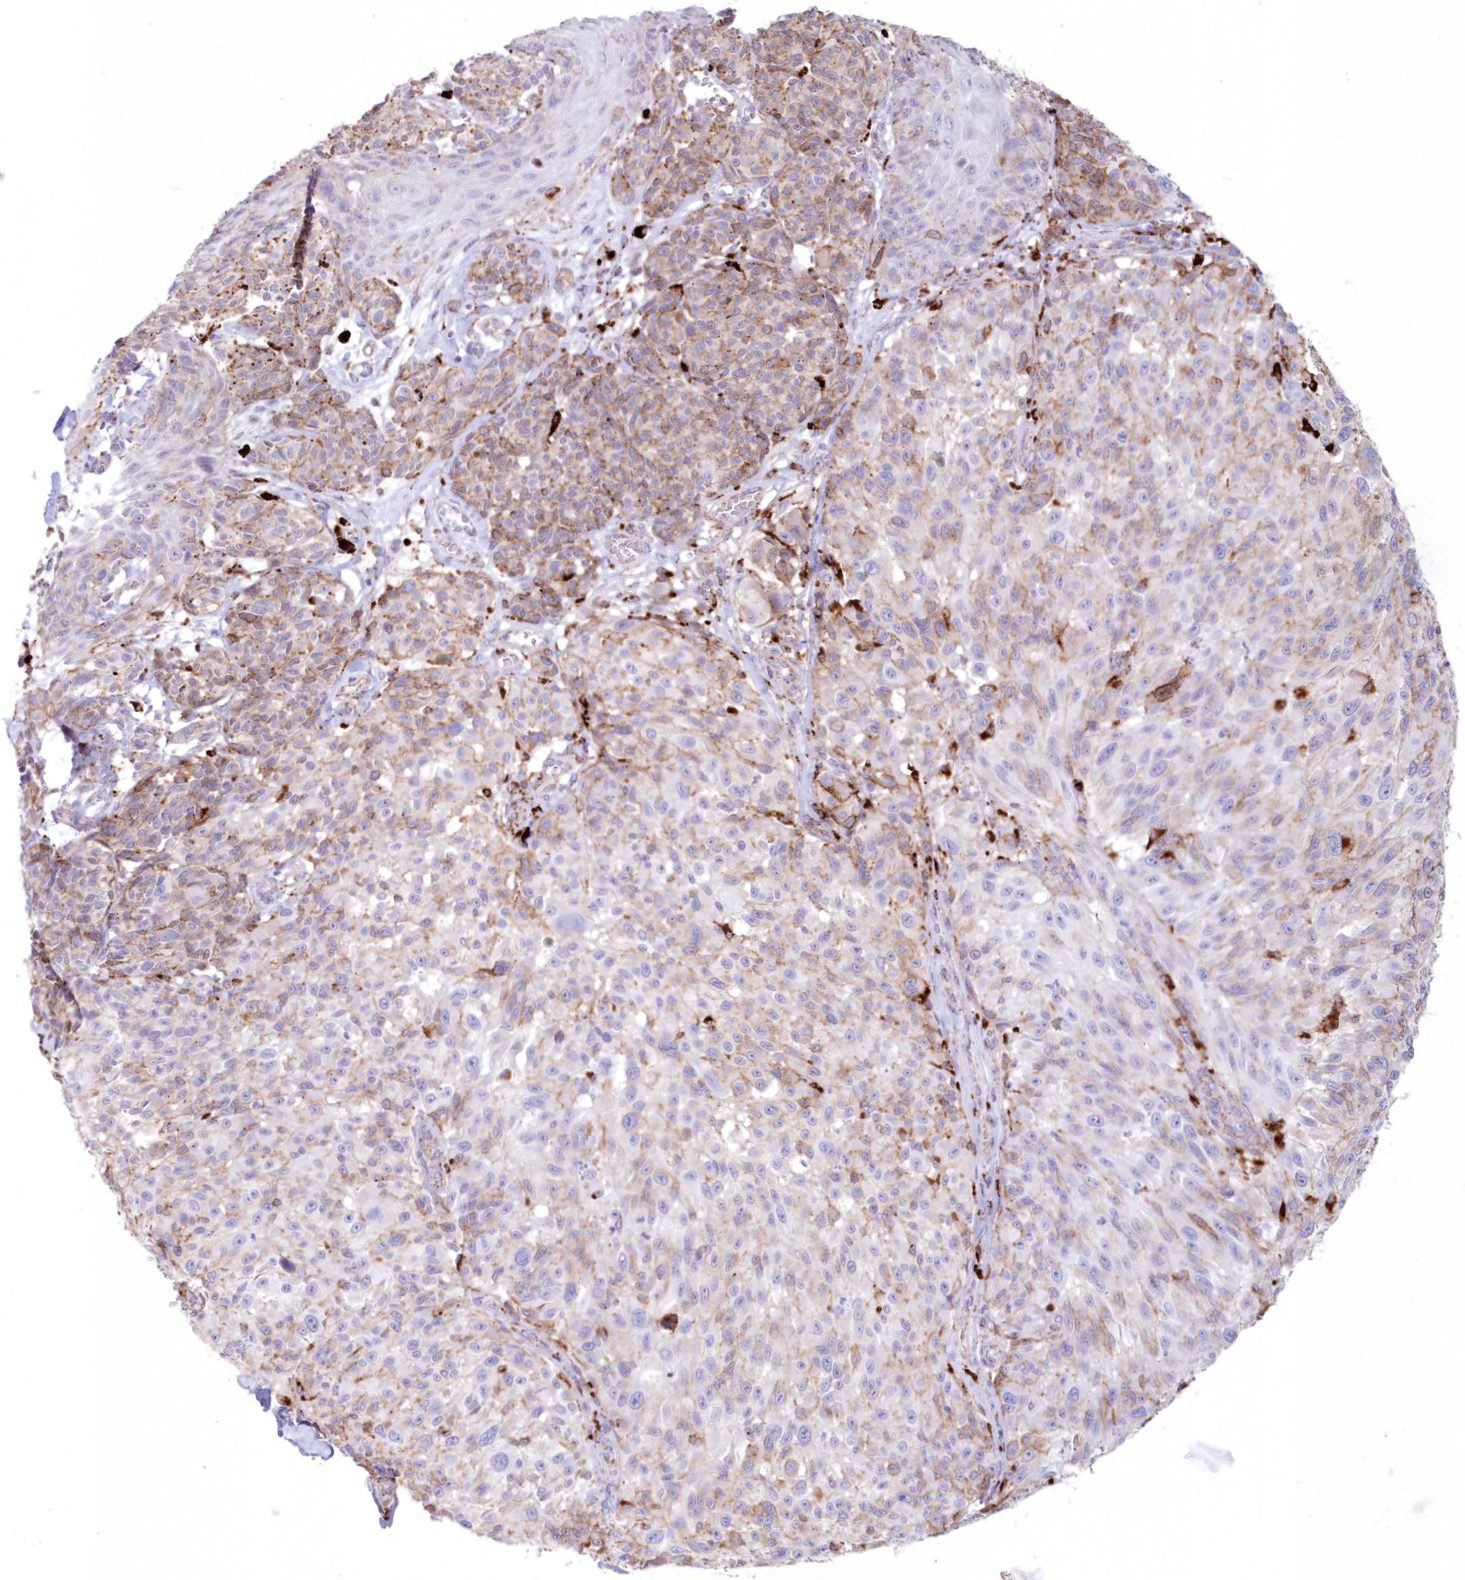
{"staining": {"intensity": "moderate", "quantity": "<25%", "location": "cytoplasmic/membranous"}, "tissue": "melanoma", "cell_type": "Tumor cells", "image_type": "cancer", "snomed": [{"axis": "morphology", "description": "Malignant melanoma, NOS"}, {"axis": "topography", "description": "Skin"}], "caption": "Melanoma stained with DAB immunohistochemistry (IHC) reveals low levels of moderate cytoplasmic/membranous positivity in approximately <25% of tumor cells. (DAB = brown stain, brightfield microscopy at high magnification).", "gene": "TPP1", "patient": {"sex": "male", "age": 83}}